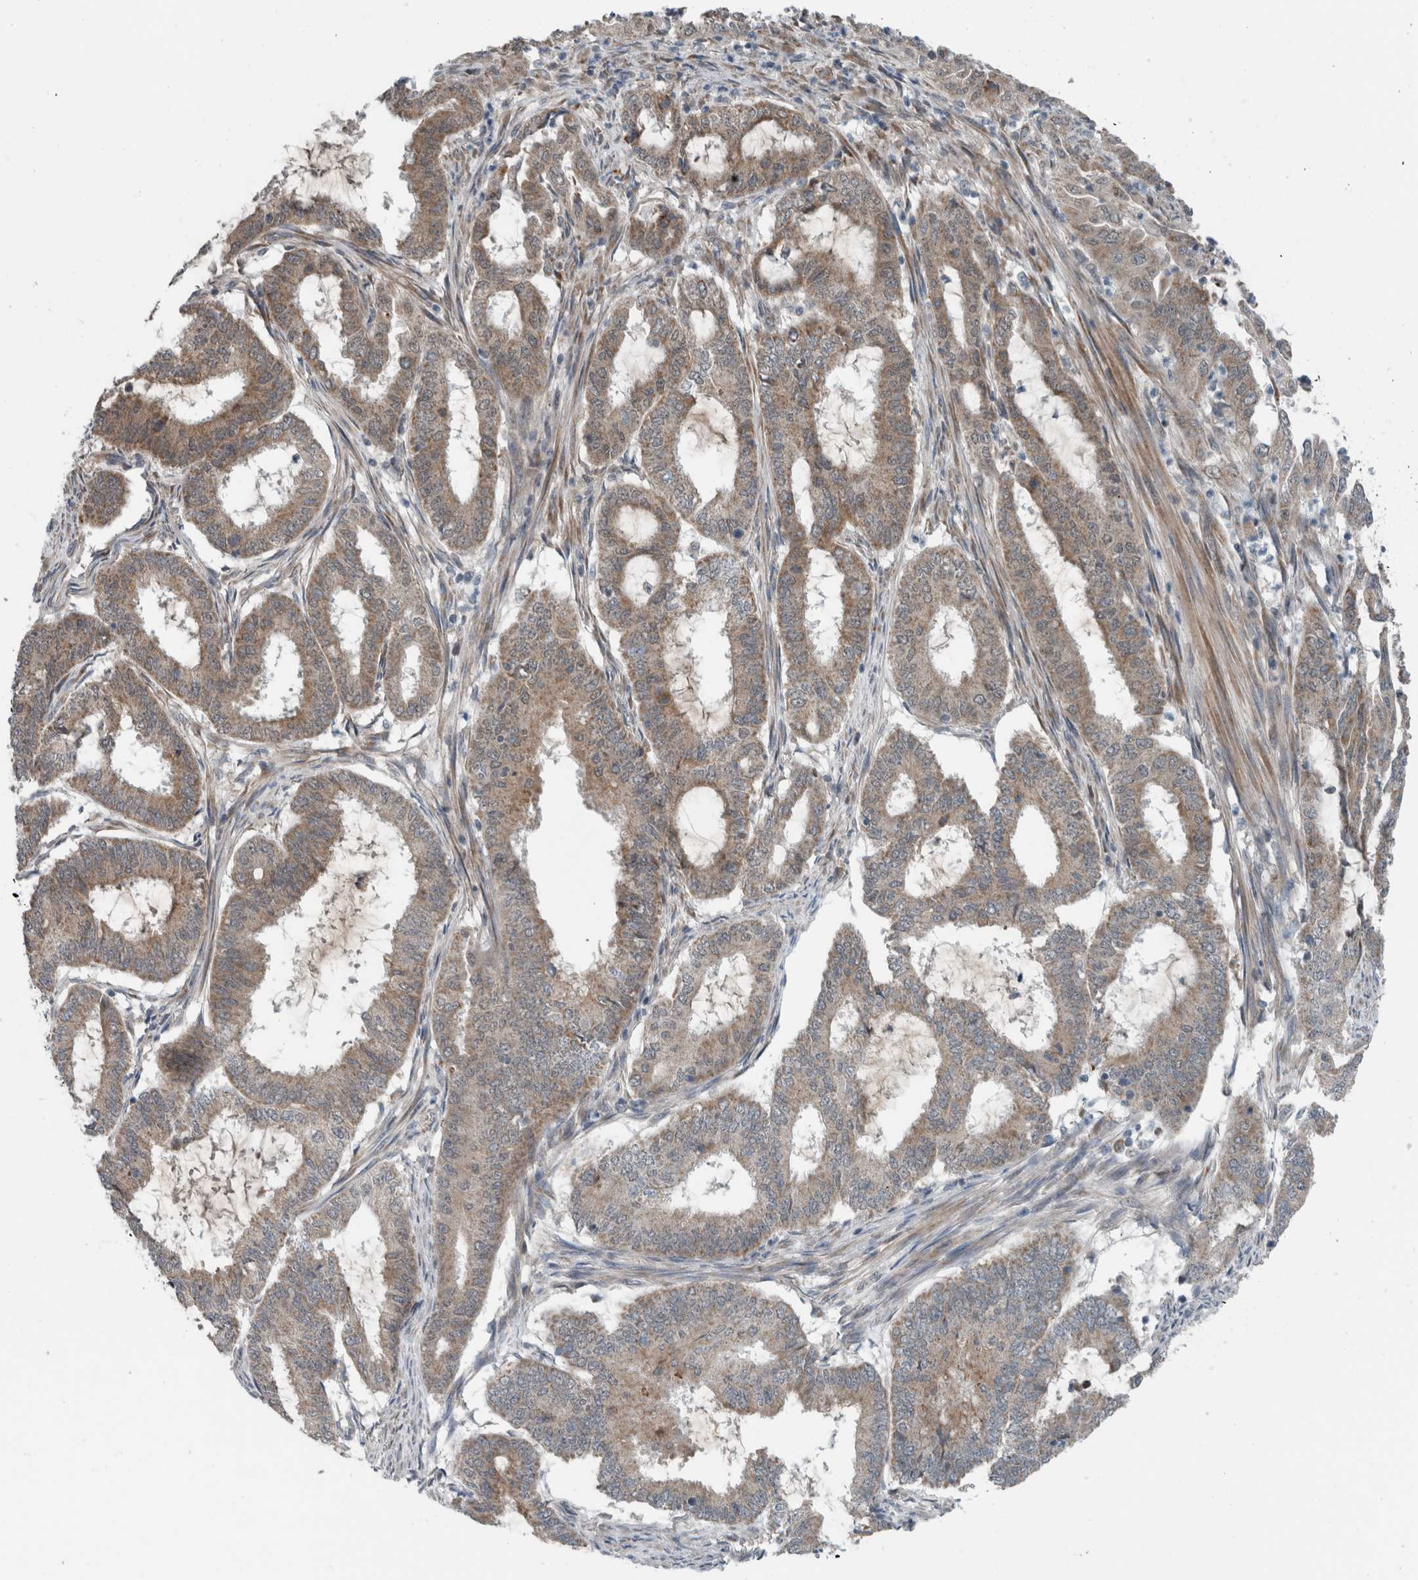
{"staining": {"intensity": "weak", "quantity": ">75%", "location": "cytoplasmic/membranous"}, "tissue": "endometrial cancer", "cell_type": "Tumor cells", "image_type": "cancer", "snomed": [{"axis": "morphology", "description": "Adenocarcinoma, NOS"}, {"axis": "topography", "description": "Endometrium"}], "caption": "Endometrial cancer (adenocarcinoma) stained with immunohistochemistry demonstrates weak cytoplasmic/membranous staining in approximately >75% of tumor cells.", "gene": "GBA2", "patient": {"sex": "female", "age": 51}}